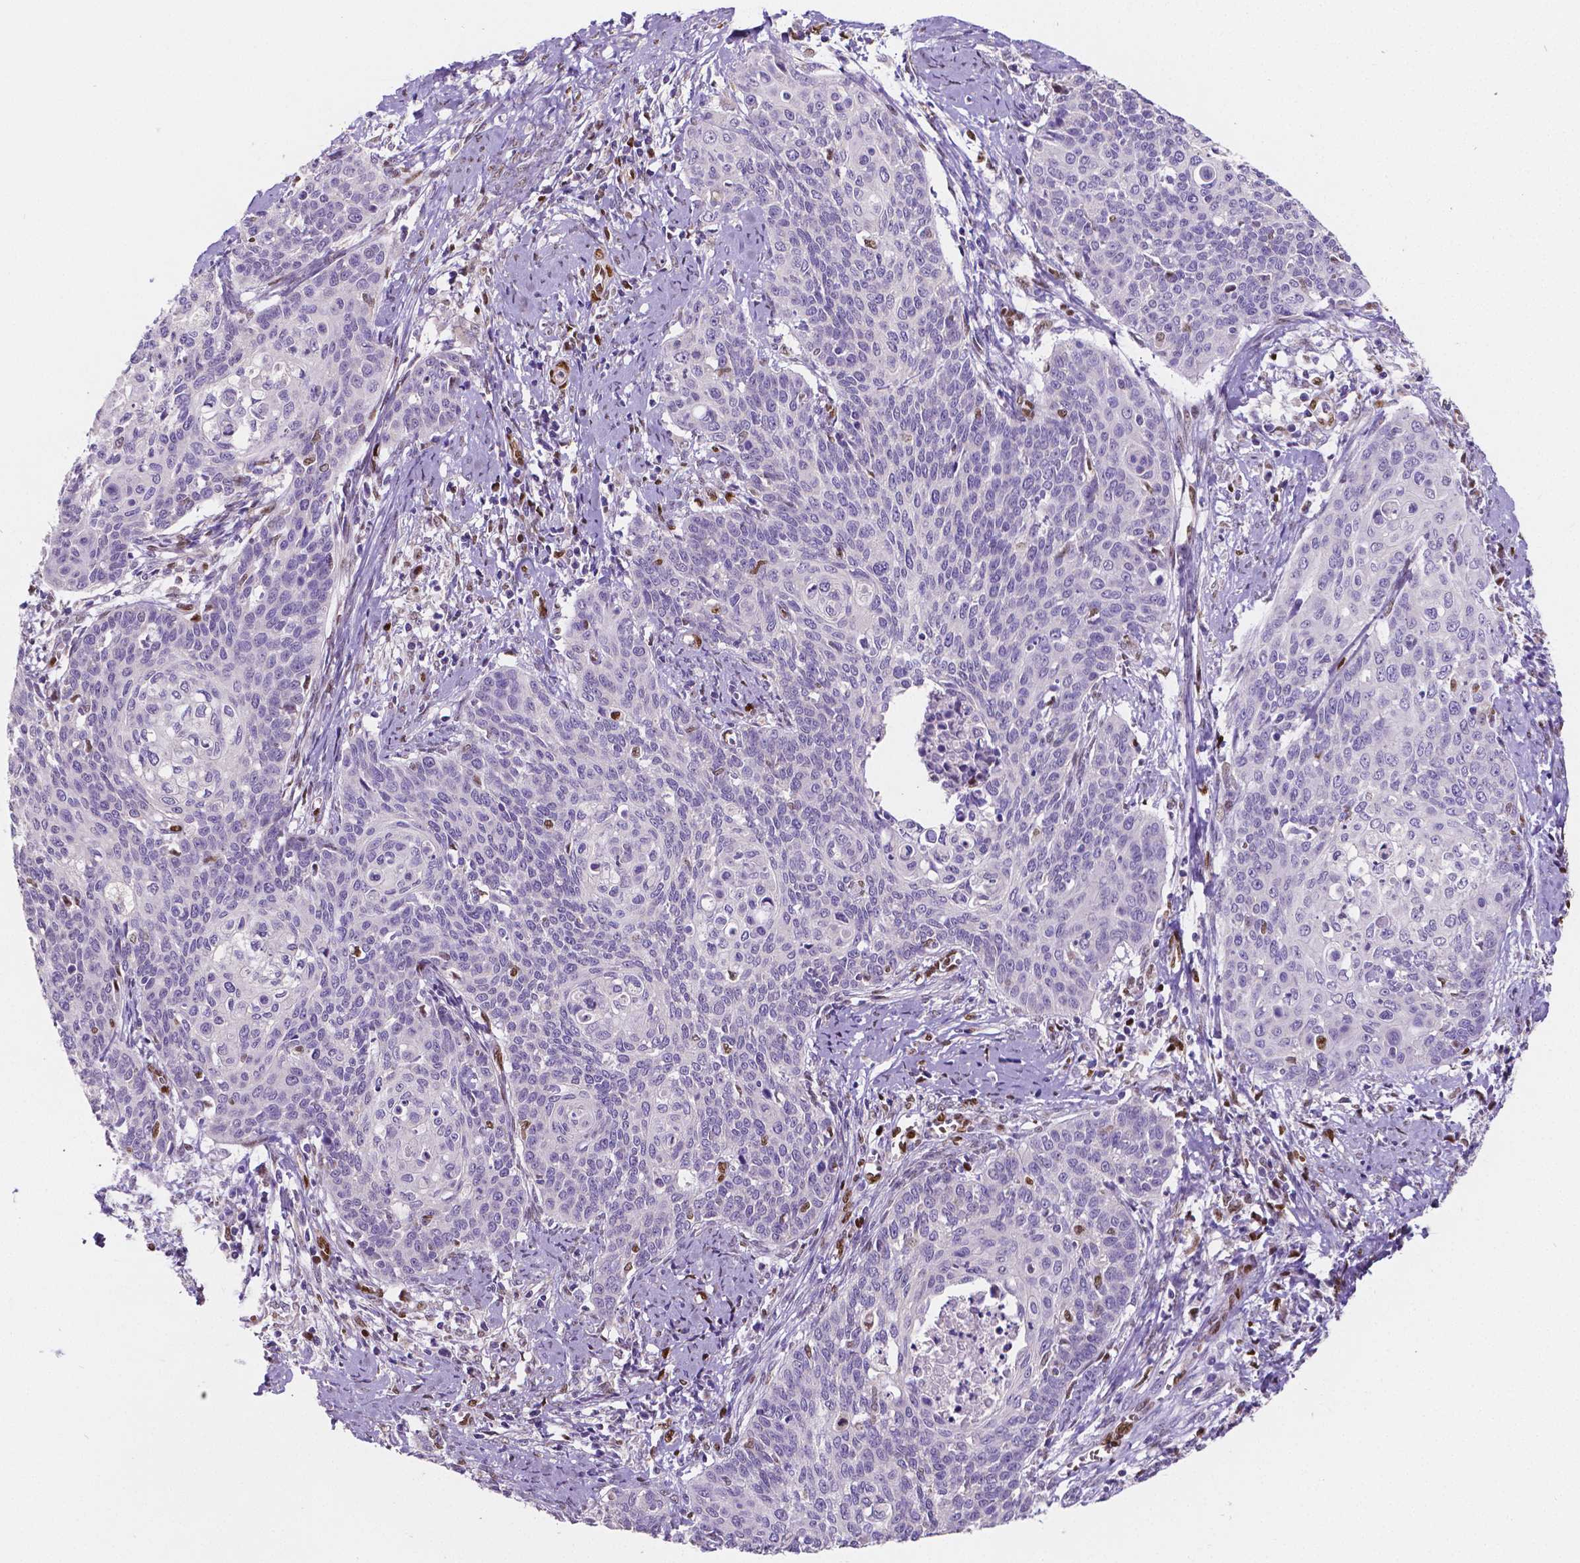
{"staining": {"intensity": "negative", "quantity": "none", "location": "none"}, "tissue": "cervical cancer", "cell_type": "Tumor cells", "image_type": "cancer", "snomed": [{"axis": "morphology", "description": "Normal tissue, NOS"}, {"axis": "morphology", "description": "Squamous cell carcinoma, NOS"}, {"axis": "topography", "description": "Cervix"}], "caption": "Immunohistochemistry (IHC) histopathology image of neoplastic tissue: cervical squamous cell carcinoma stained with DAB (3,3'-diaminobenzidine) displays no significant protein expression in tumor cells. (DAB (3,3'-diaminobenzidine) immunohistochemistry visualized using brightfield microscopy, high magnification).", "gene": "MEF2C", "patient": {"sex": "female", "age": 39}}